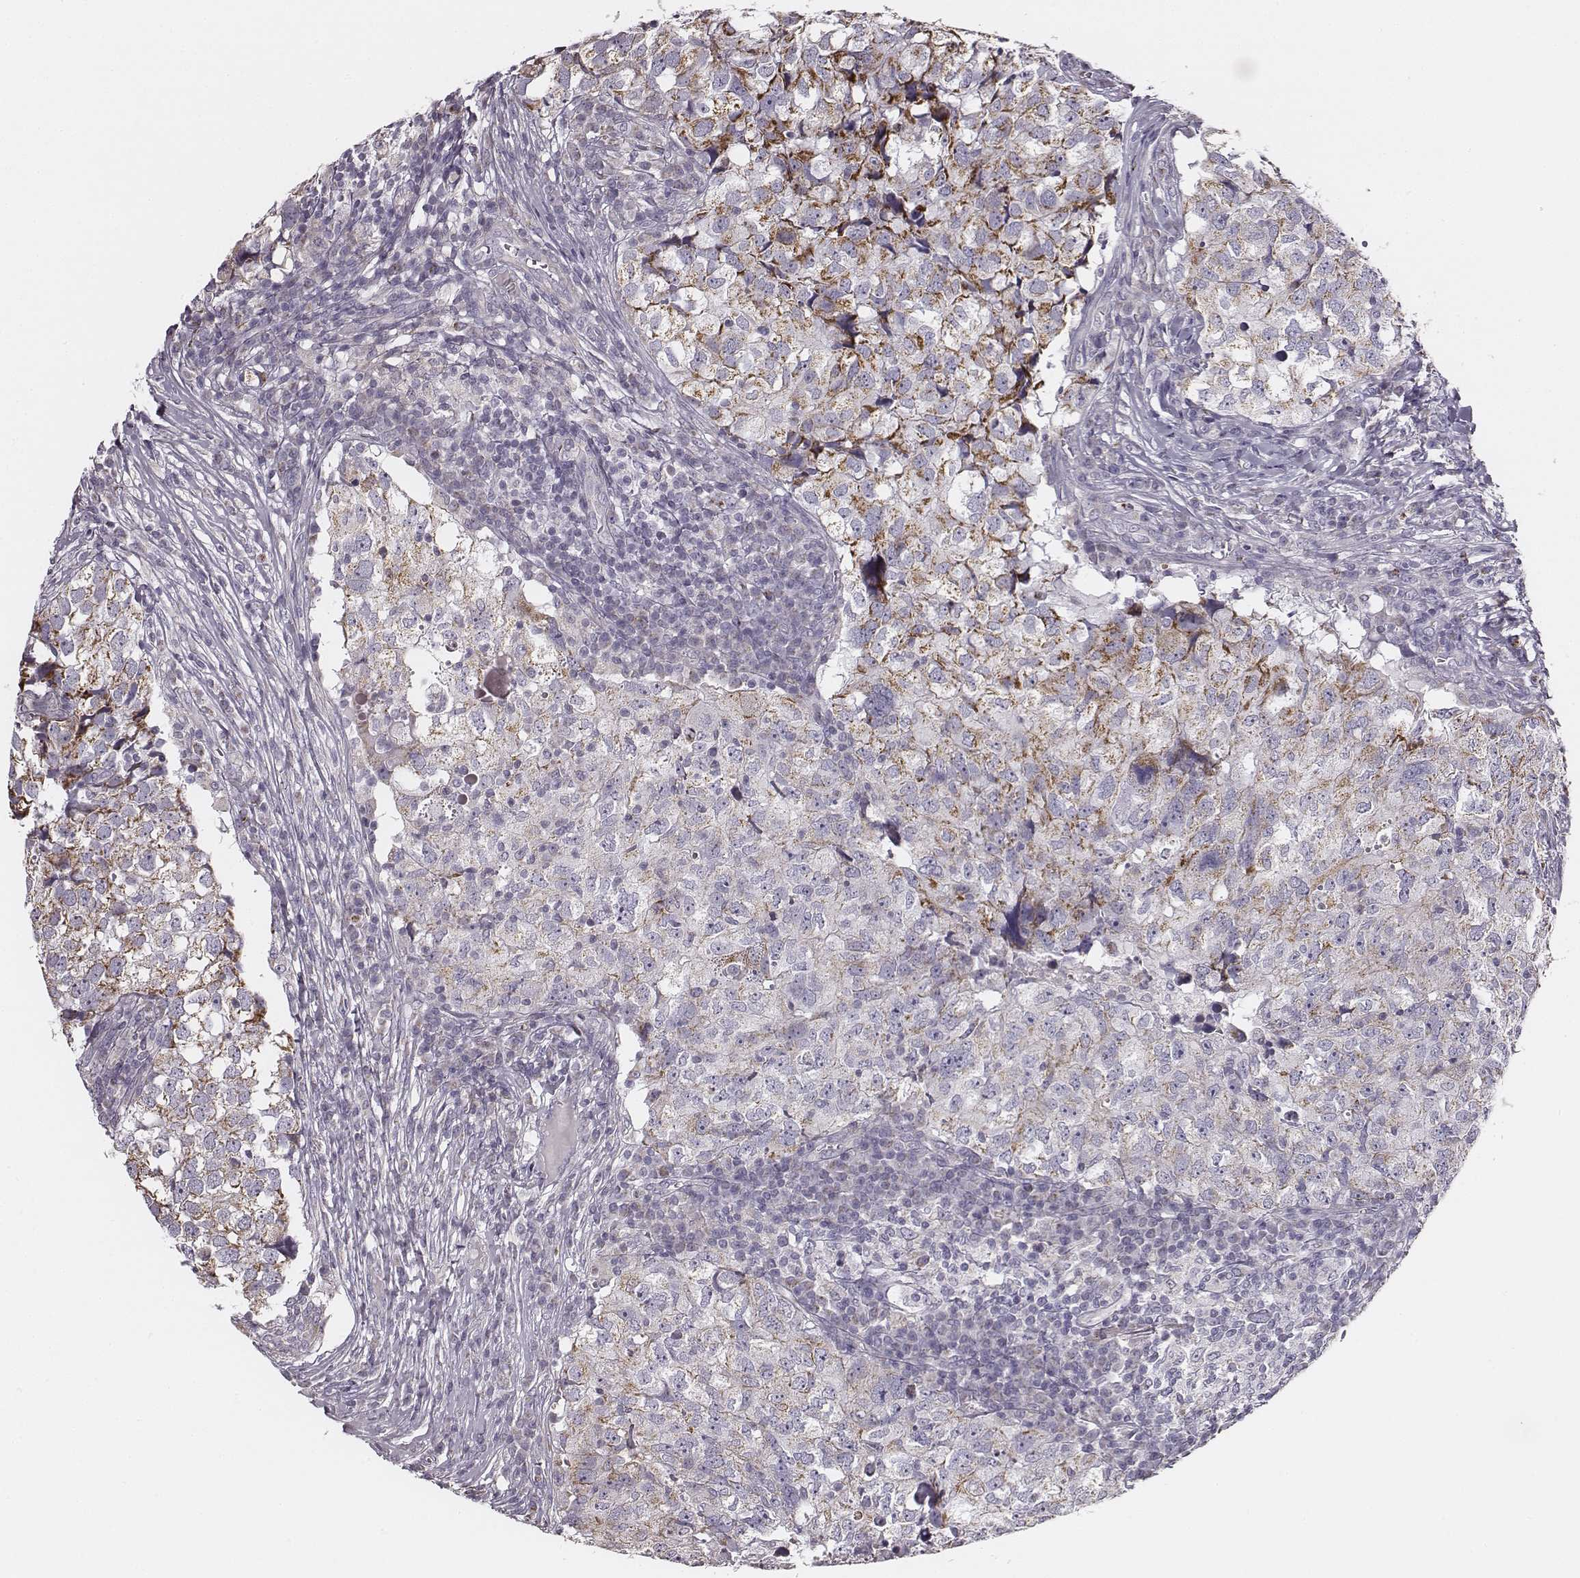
{"staining": {"intensity": "weak", "quantity": "25%-75%", "location": "cytoplasmic/membranous"}, "tissue": "breast cancer", "cell_type": "Tumor cells", "image_type": "cancer", "snomed": [{"axis": "morphology", "description": "Duct carcinoma"}, {"axis": "topography", "description": "Breast"}], "caption": "Tumor cells display low levels of weak cytoplasmic/membranous positivity in approximately 25%-75% of cells in breast cancer (invasive ductal carcinoma).", "gene": "UBL4B", "patient": {"sex": "female", "age": 30}}